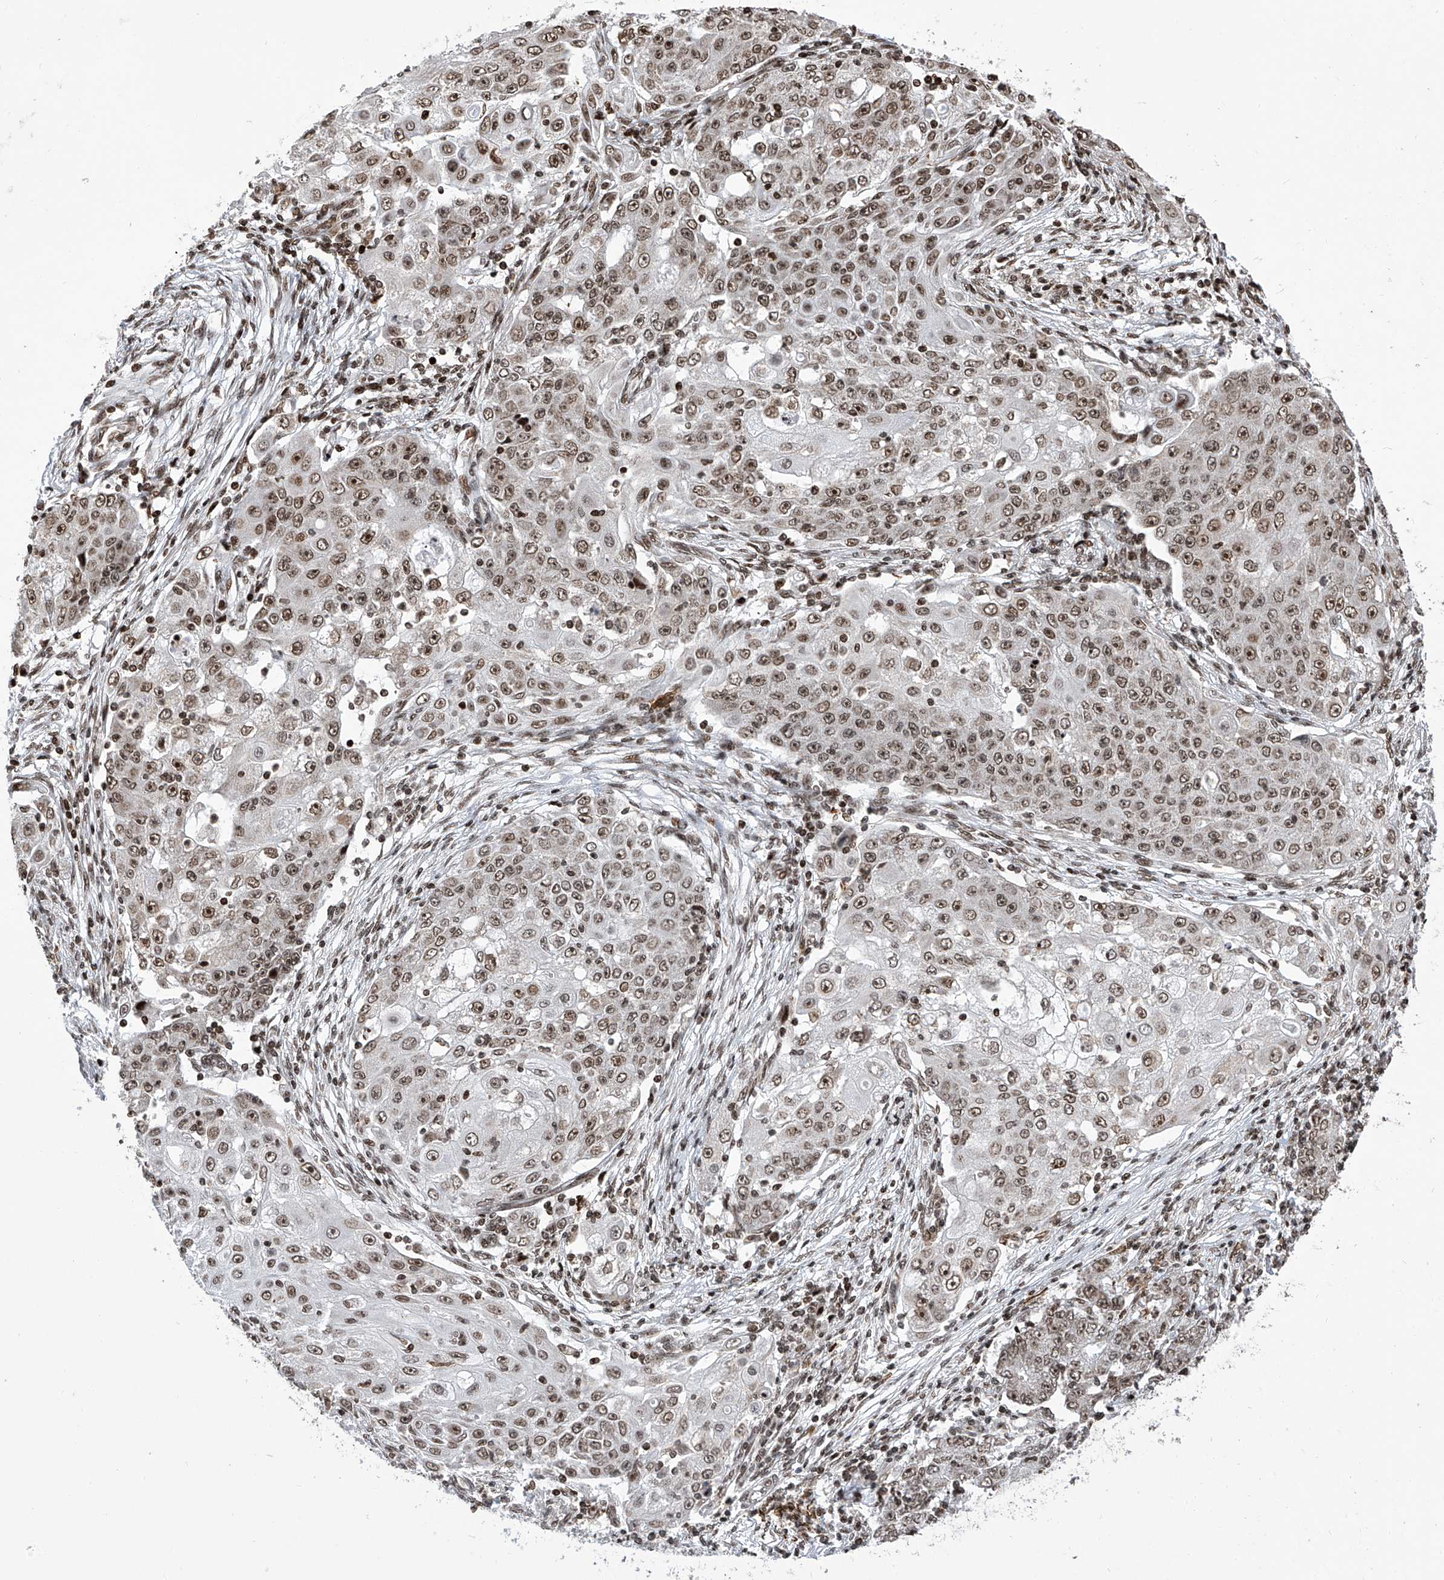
{"staining": {"intensity": "moderate", "quantity": ">75%", "location": "nuclear"}, "tissue": "ovarian cancer", "cell_type": "Tumor cells", "image_type": "cancer", "snomed": [{"axis": "morphology", "description": "Carcinoma, endometroid"}, {"axis": "topography", "description": "Ovary"}], "caption": "Tumor cells show moderate nuclear staining in about >75% of cells in endometroid carcinoma (ovarian).", "gene": "PAK1IP1", "patient": {"sex": "female", "age": 42}}